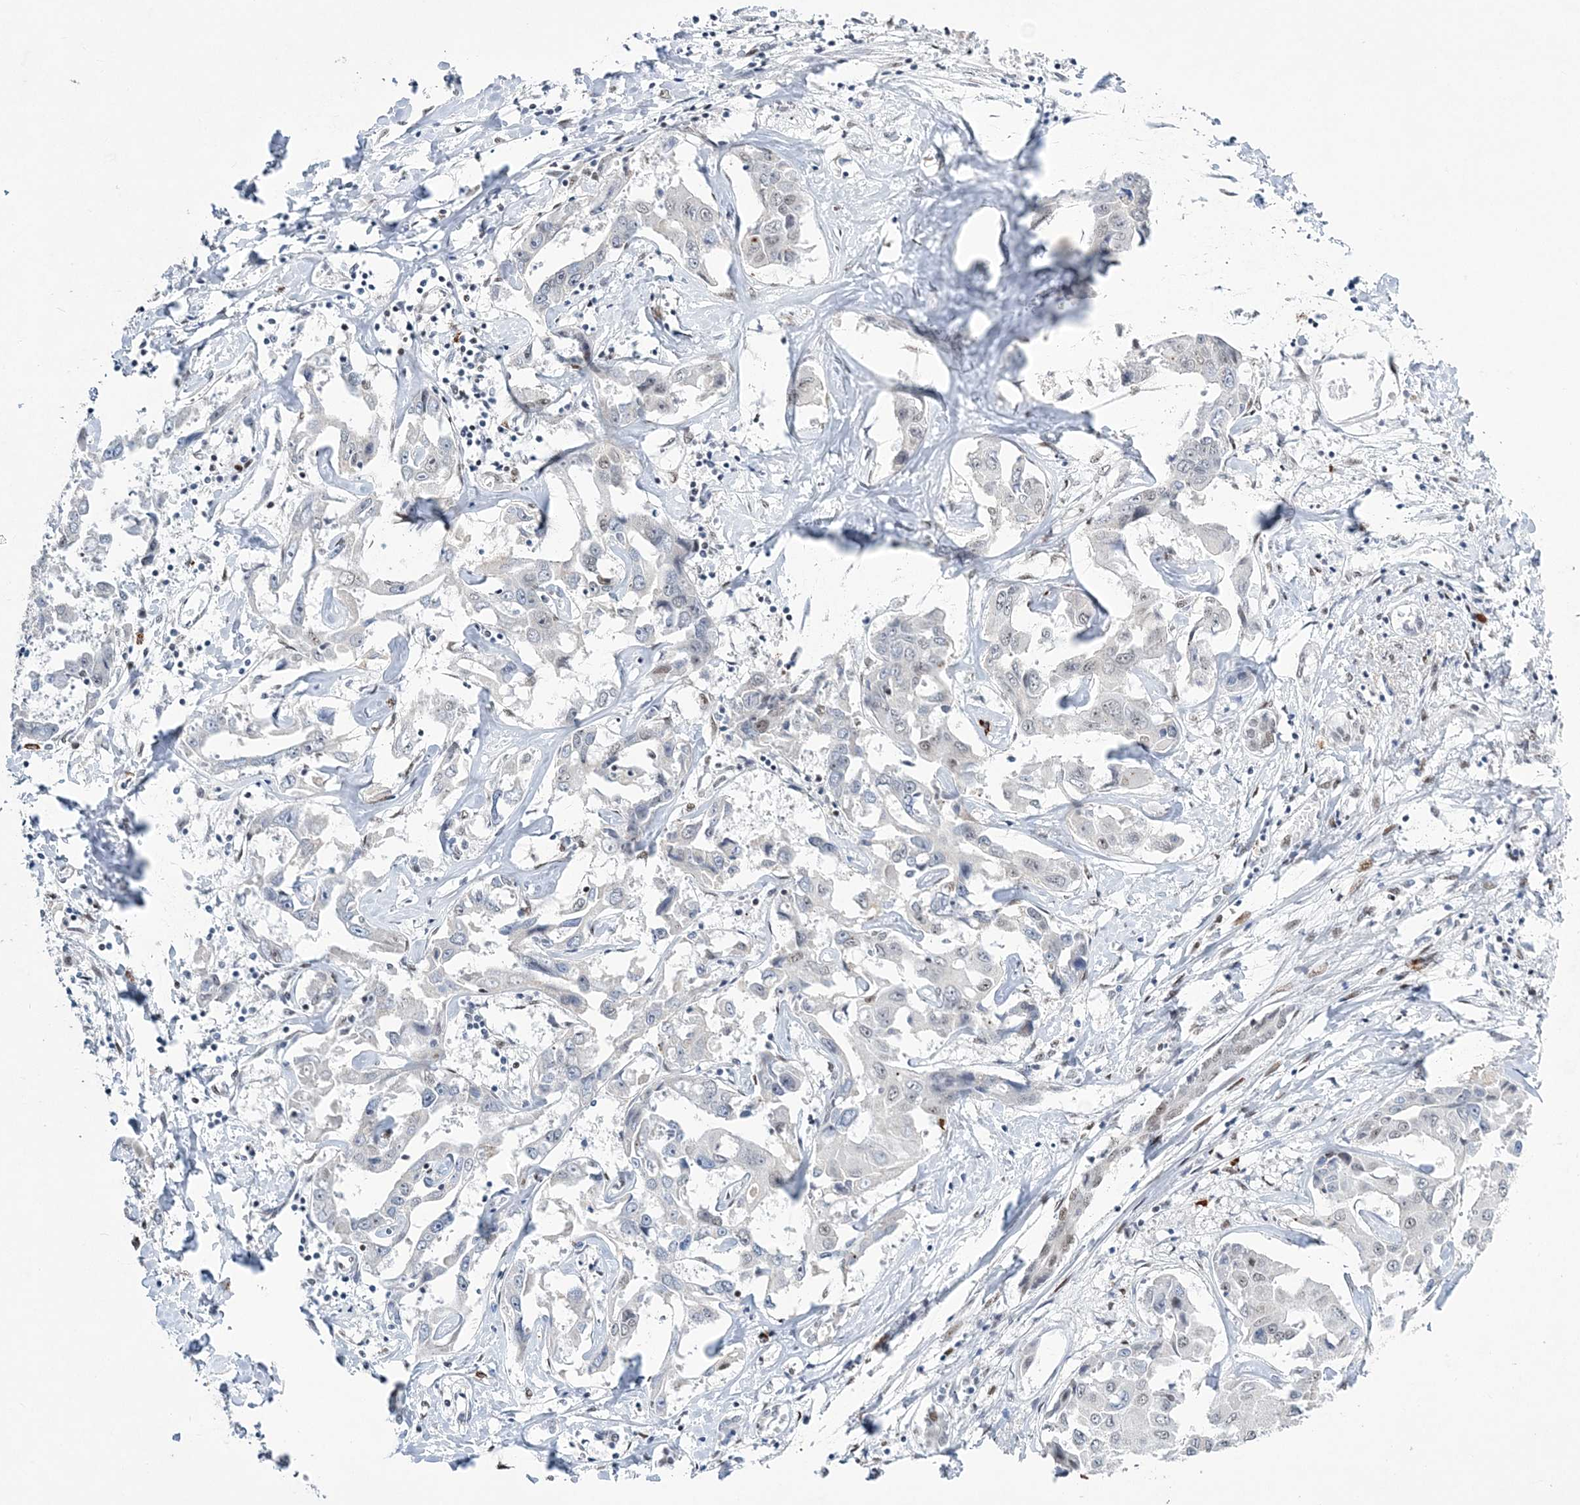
{"staining": {"intensity": "negative", "quantity": "none", "location": "none"}, "tissue": "liver cancer", "cell_type": "Tumor cells", "image_type": "cancer", "snomed": [{"axis": "morphology", "description": "Cholangiocarcinoma"}, {"axis": "topography", "description": "Liver"}], "caption": "DAB (3,3'-diaminobenzidine) immunohistochemical staining of liver cholangiocarcinoma exhibits no significant staining in tumor cells. Nuclei are stained in blue.", "gene": "ZBTB7A", "patient": {"sex": "male", "age": 59}}